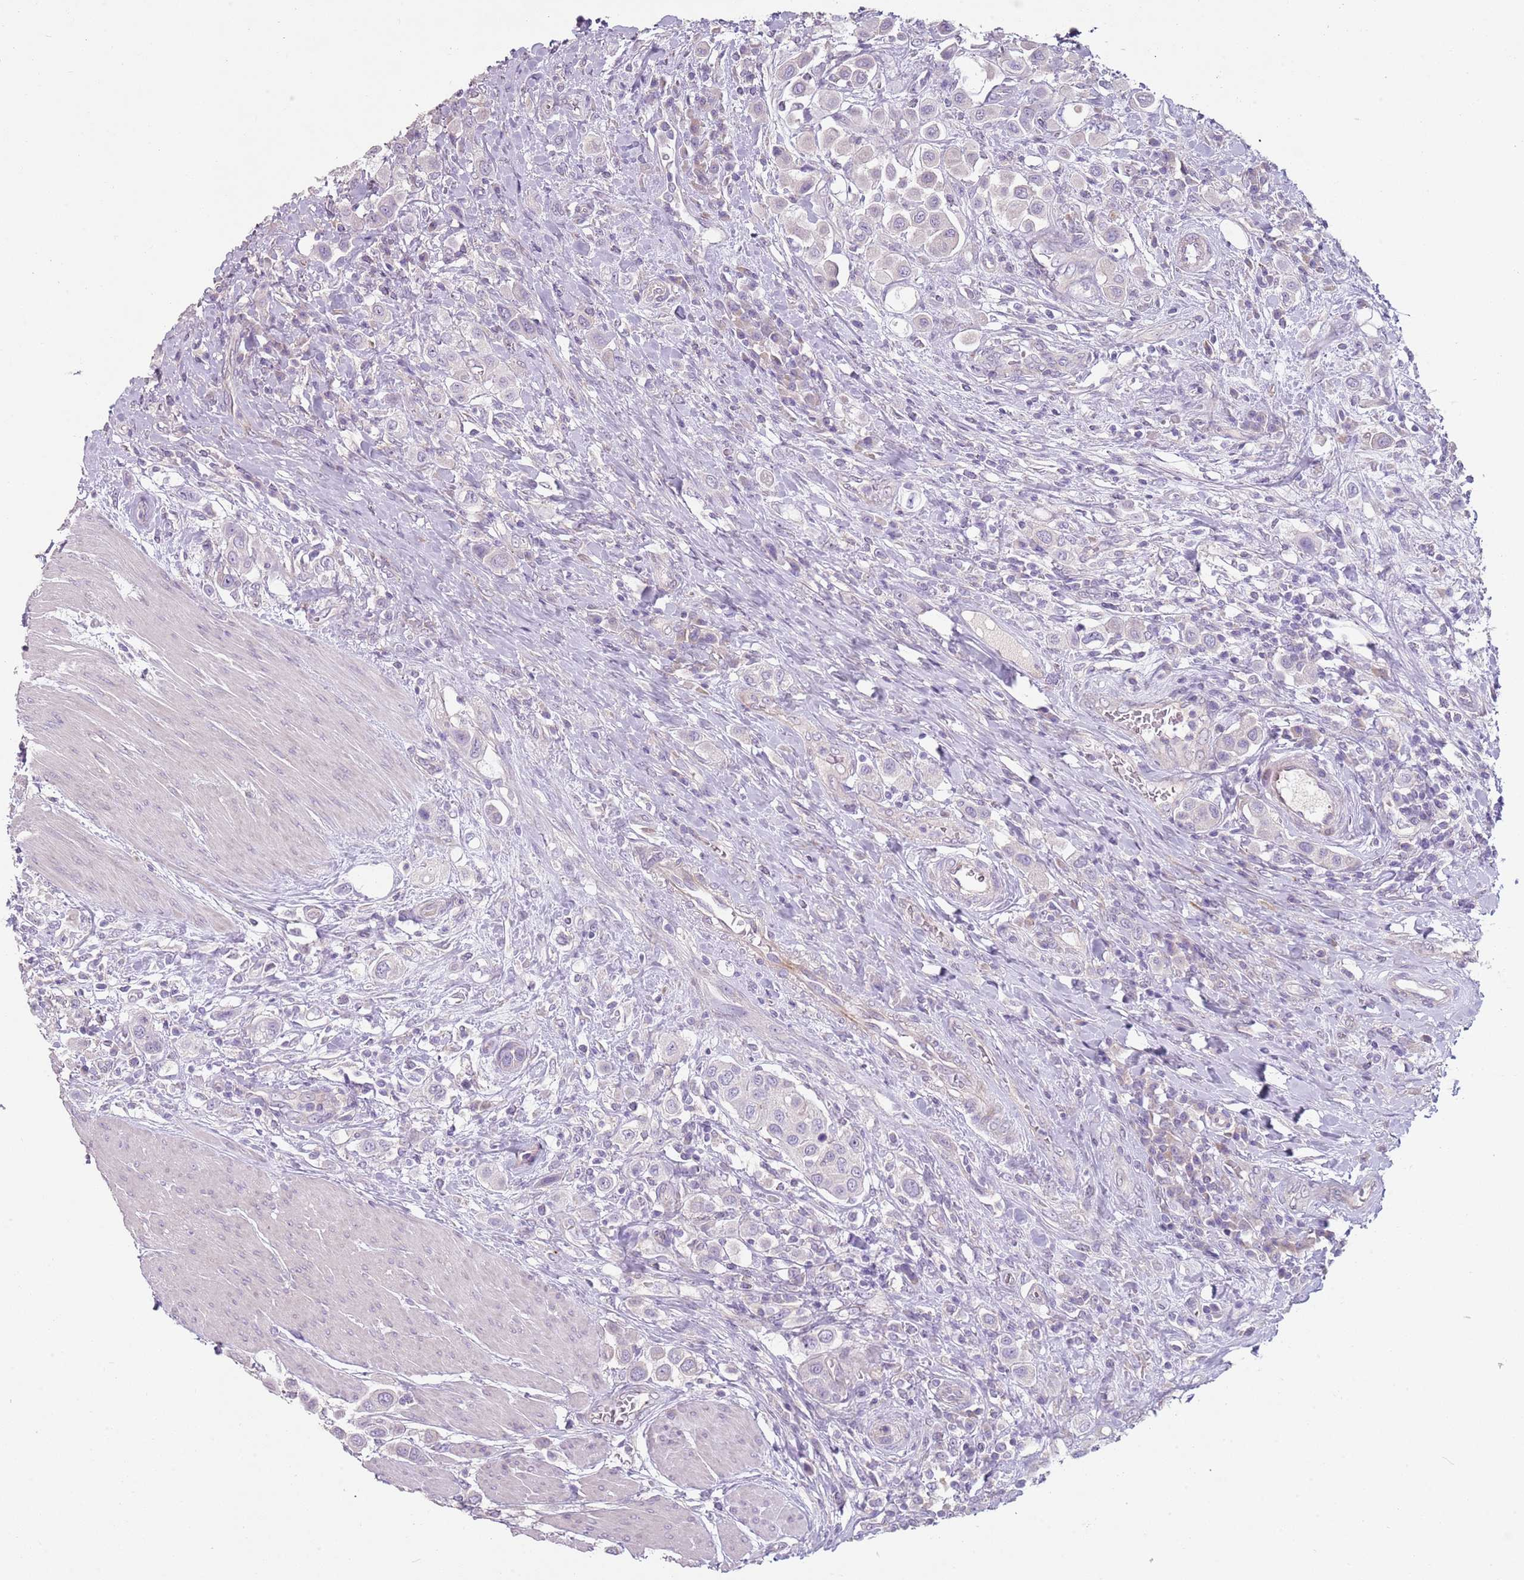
{"staining": {"intensity": "negative", "quantity": "none", "location": "none"}, "tissue": "urothelial cancer", "cell_type": "Tumor cells", "image_type": "cancer", "snomed": [{"axis": "morphology", "description": "Urothelial carcinoma, High grade"}, {"axis": "topography", "description": "Urinary bladder"}], "caption": "Urothelial carcinoma (high-grade) was stained to show a protein in brown. There is no significant expression in tumor cells.", "gene": "ZNF583", "patient": {"sex": "male", "age": 50}}